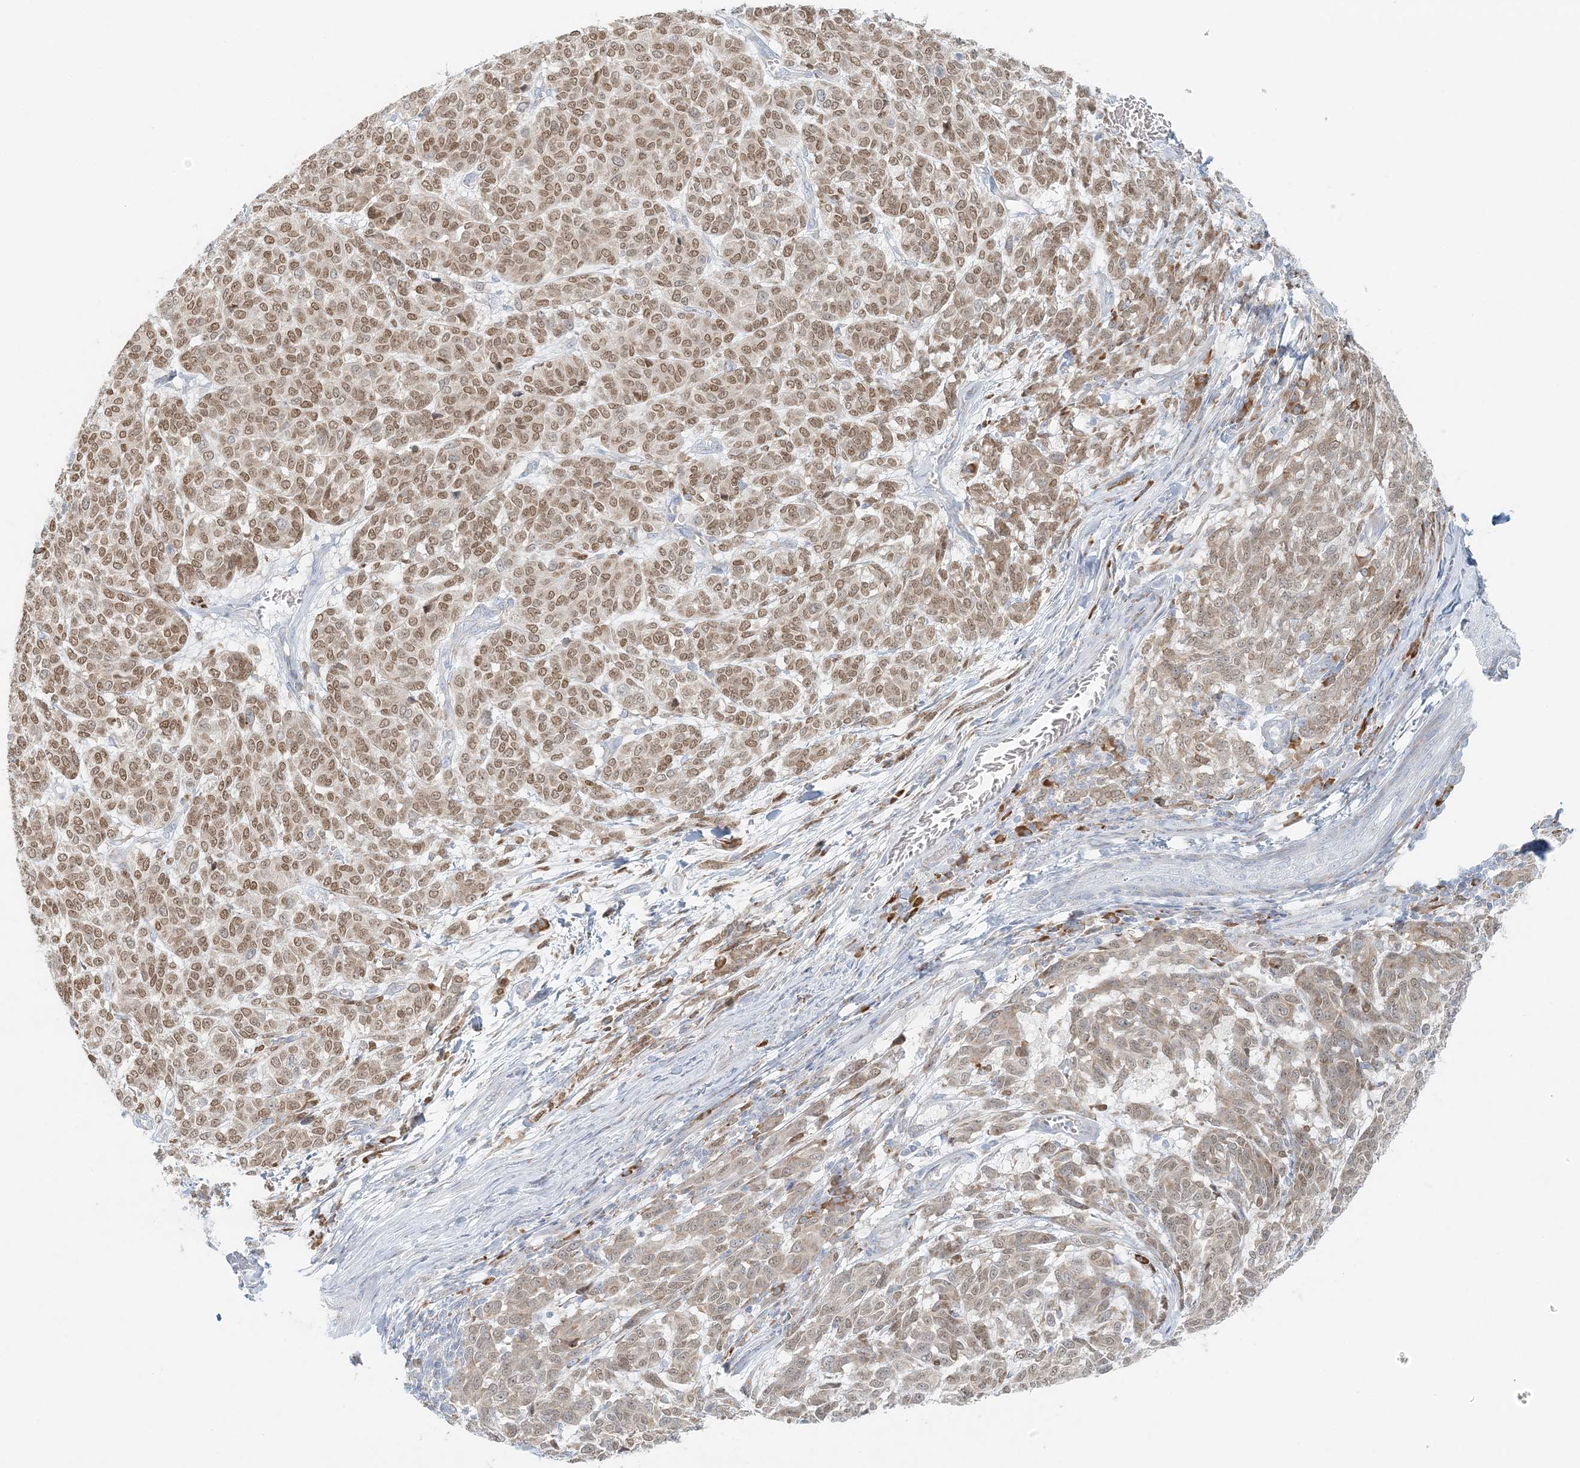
{"staining": {"intensity": "moderate", "quantity": "25%-75%", "location": "nuclear"}, "tissue": "melanoma", "cell_type": "Tumor cells", "image_type": "cancer", "snomed": [{"axis": "morphology", "description": "Malignant melanoma, NOS"}, {"axis": "topography", "description": "Skin"}], "caption": "Protein staining of malignant melanoma tissue demonstrates moderate nuclear staining in about 25%-75% of tumor cells. The staining was performed using DAB (3,3'-diaminobenzidine) to visualize the protein expression in brown, while the nuclei were stained in blue with hematoxylin (Magnification: 20x).", "gene": "STK11IP", "patient": {"sex": "male", "age": 49}}